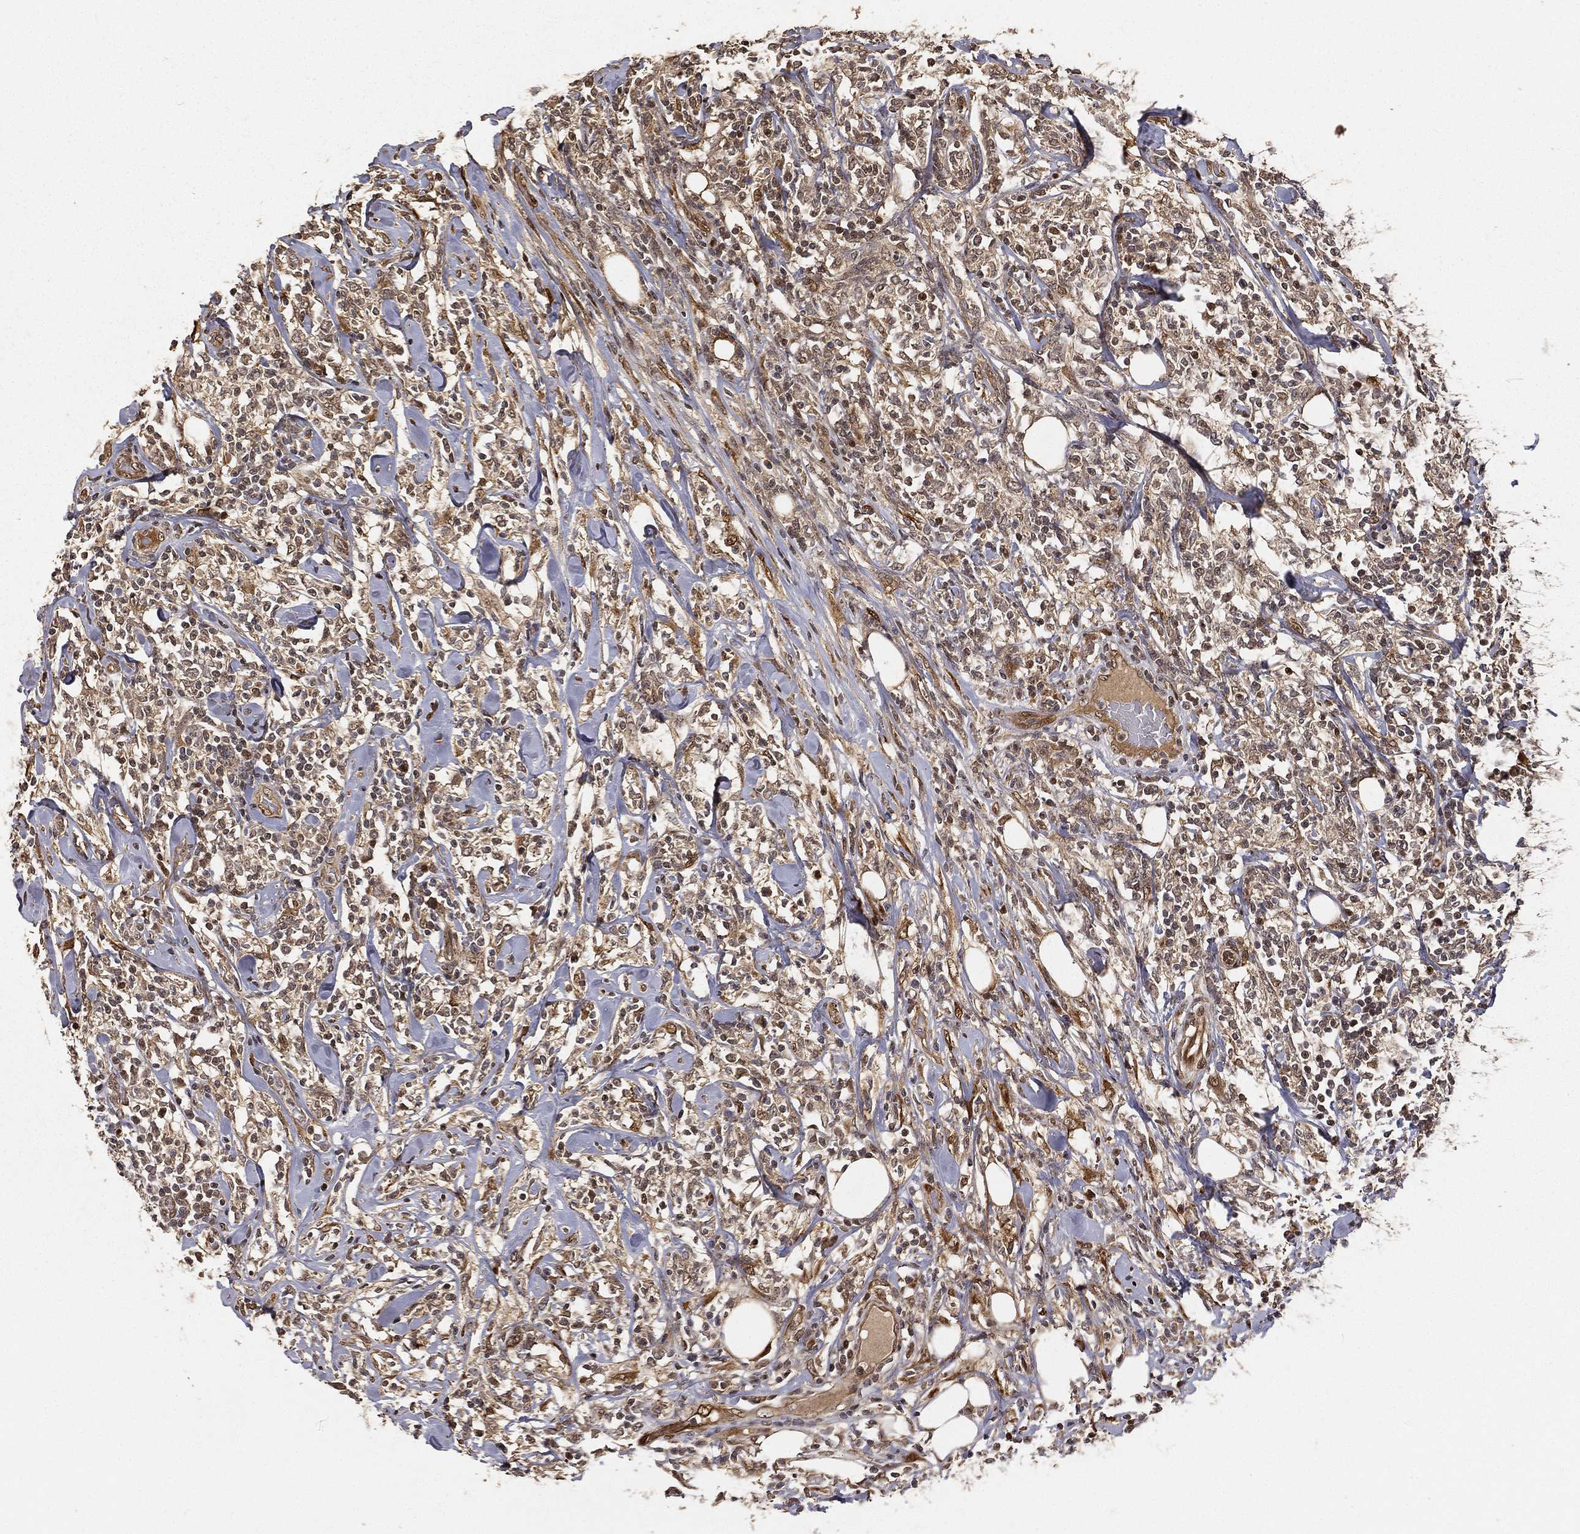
{"staining": {"intensity": "moderate", "quantity": "<25%", "location": "cytoplasmic/membranous,nuclear"}, "tissue": "lymphoma", "cell_type": "Tumor cells", "image_type": "cancer", "snomed": [{"axis": "morphology", "description": "Malignant lymphoma, non-Hodgkin's type, High grade"}, {"axis": "topography", "description": "Lymph node"}], "caption": "Malignant lymphoma, non-Hodgkin's type (high-grade) stained for a protein (brown) exhibits moderate cytoplasmic/membranous and nuclear positive staining in approximately <25% of tumor cells.", "gene": "MAPK1", "patient": {"sex": "female", "age": 84}}